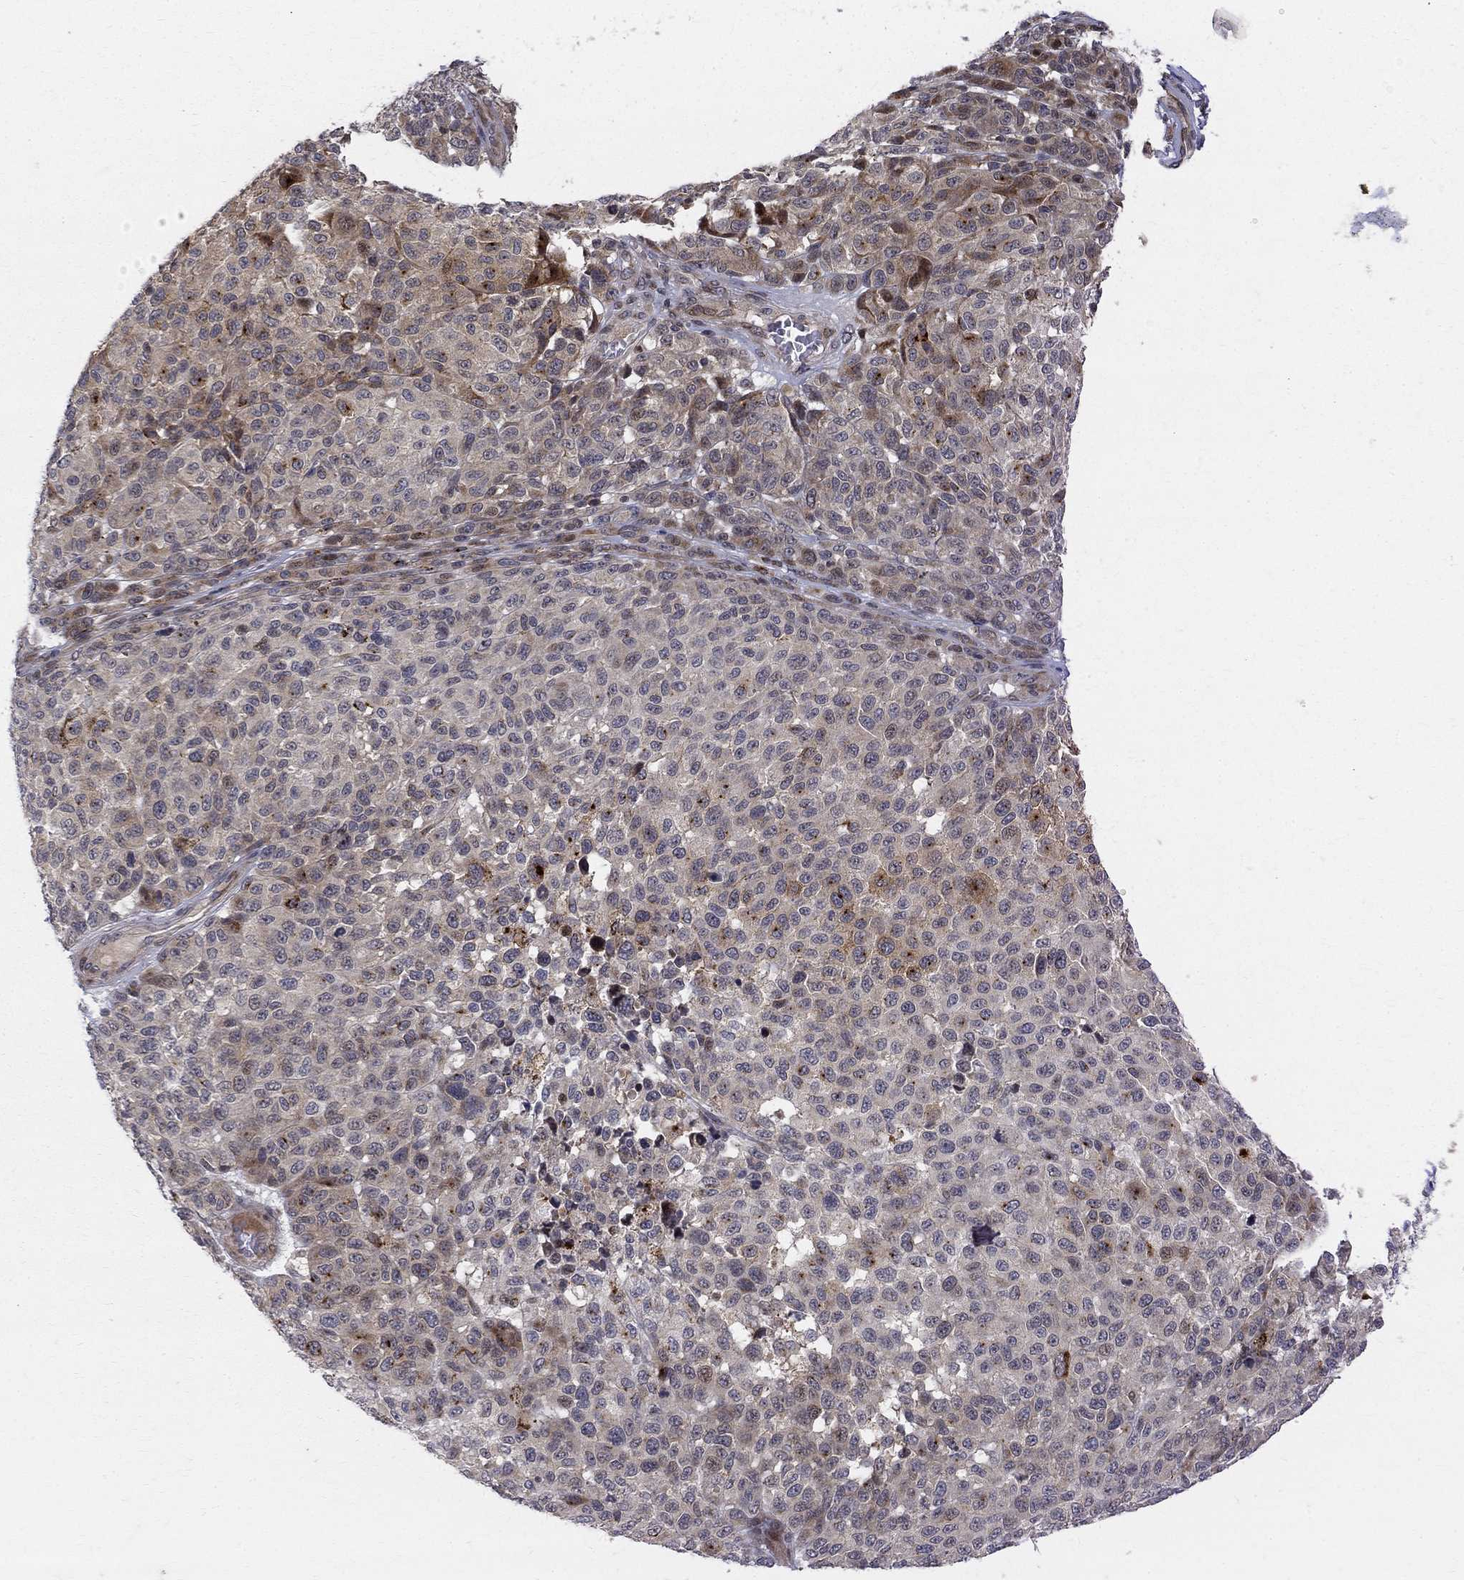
{"staining": {"intensity": "moderate", "quantity": "<25%", "location": "cytoplasmic/membranous"}, "tissue": "melanoma", "cell_type": "Tumor cells", "image_type": "cancer", "snomed": [{"axis": "morphology", "description": "Malignant melanoma, NOS"}, {"axis": "topography", "description": "Skin"}], "caption": "Protein staining by immunohistochemistry (IHC) shows moderate cytoplasmic/membranous staining in approximately <25% of tumor cells in melanoma. The staining is performed using DAB brown chromogen to label protein expression. The nuclei are counter-stained blue using hematoxylin.", "gene": "WDR19", "patient": {"sex": "male", "age": 59}}